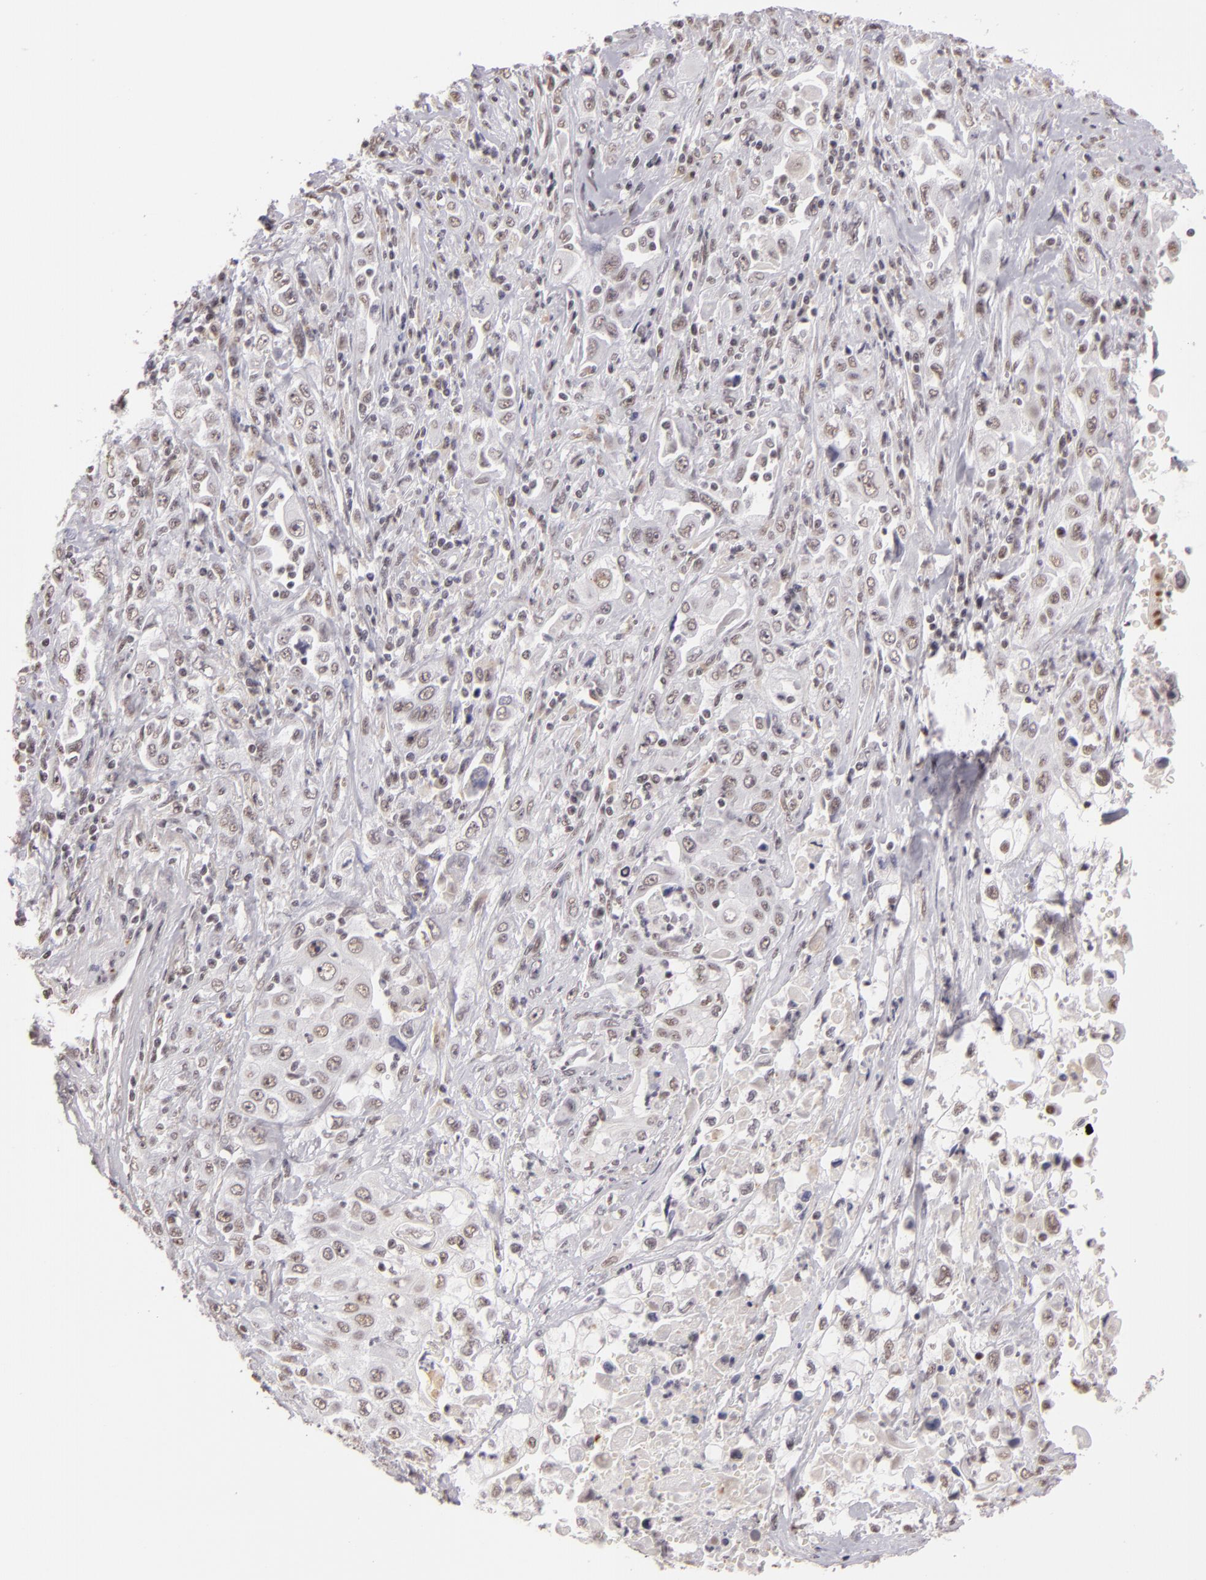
{"staining": {"intensity": "weak", "quantity": "<25%", "location": "nuclear"}, "tissue": "pancreatic cancer", "cell_type": "Tumor cells", "image_type": "cancer", "snomed": [{"axis": "morphology", "description": "Adenocarcinoma, NOS"}, {"axis": "topography", "description": "Pancreas"}], "caption": "Immunohistochemistry of pancreatic cancer (adenocarcinoma) demonstrates no expression in tumor cells. (DAB (3,3'-diaminobenzidine) immunohistochemistry visualized using brightfield microscopy, high magnification).", "gene": "INTS6", "patient": {"sex": "male", "age": 70}}